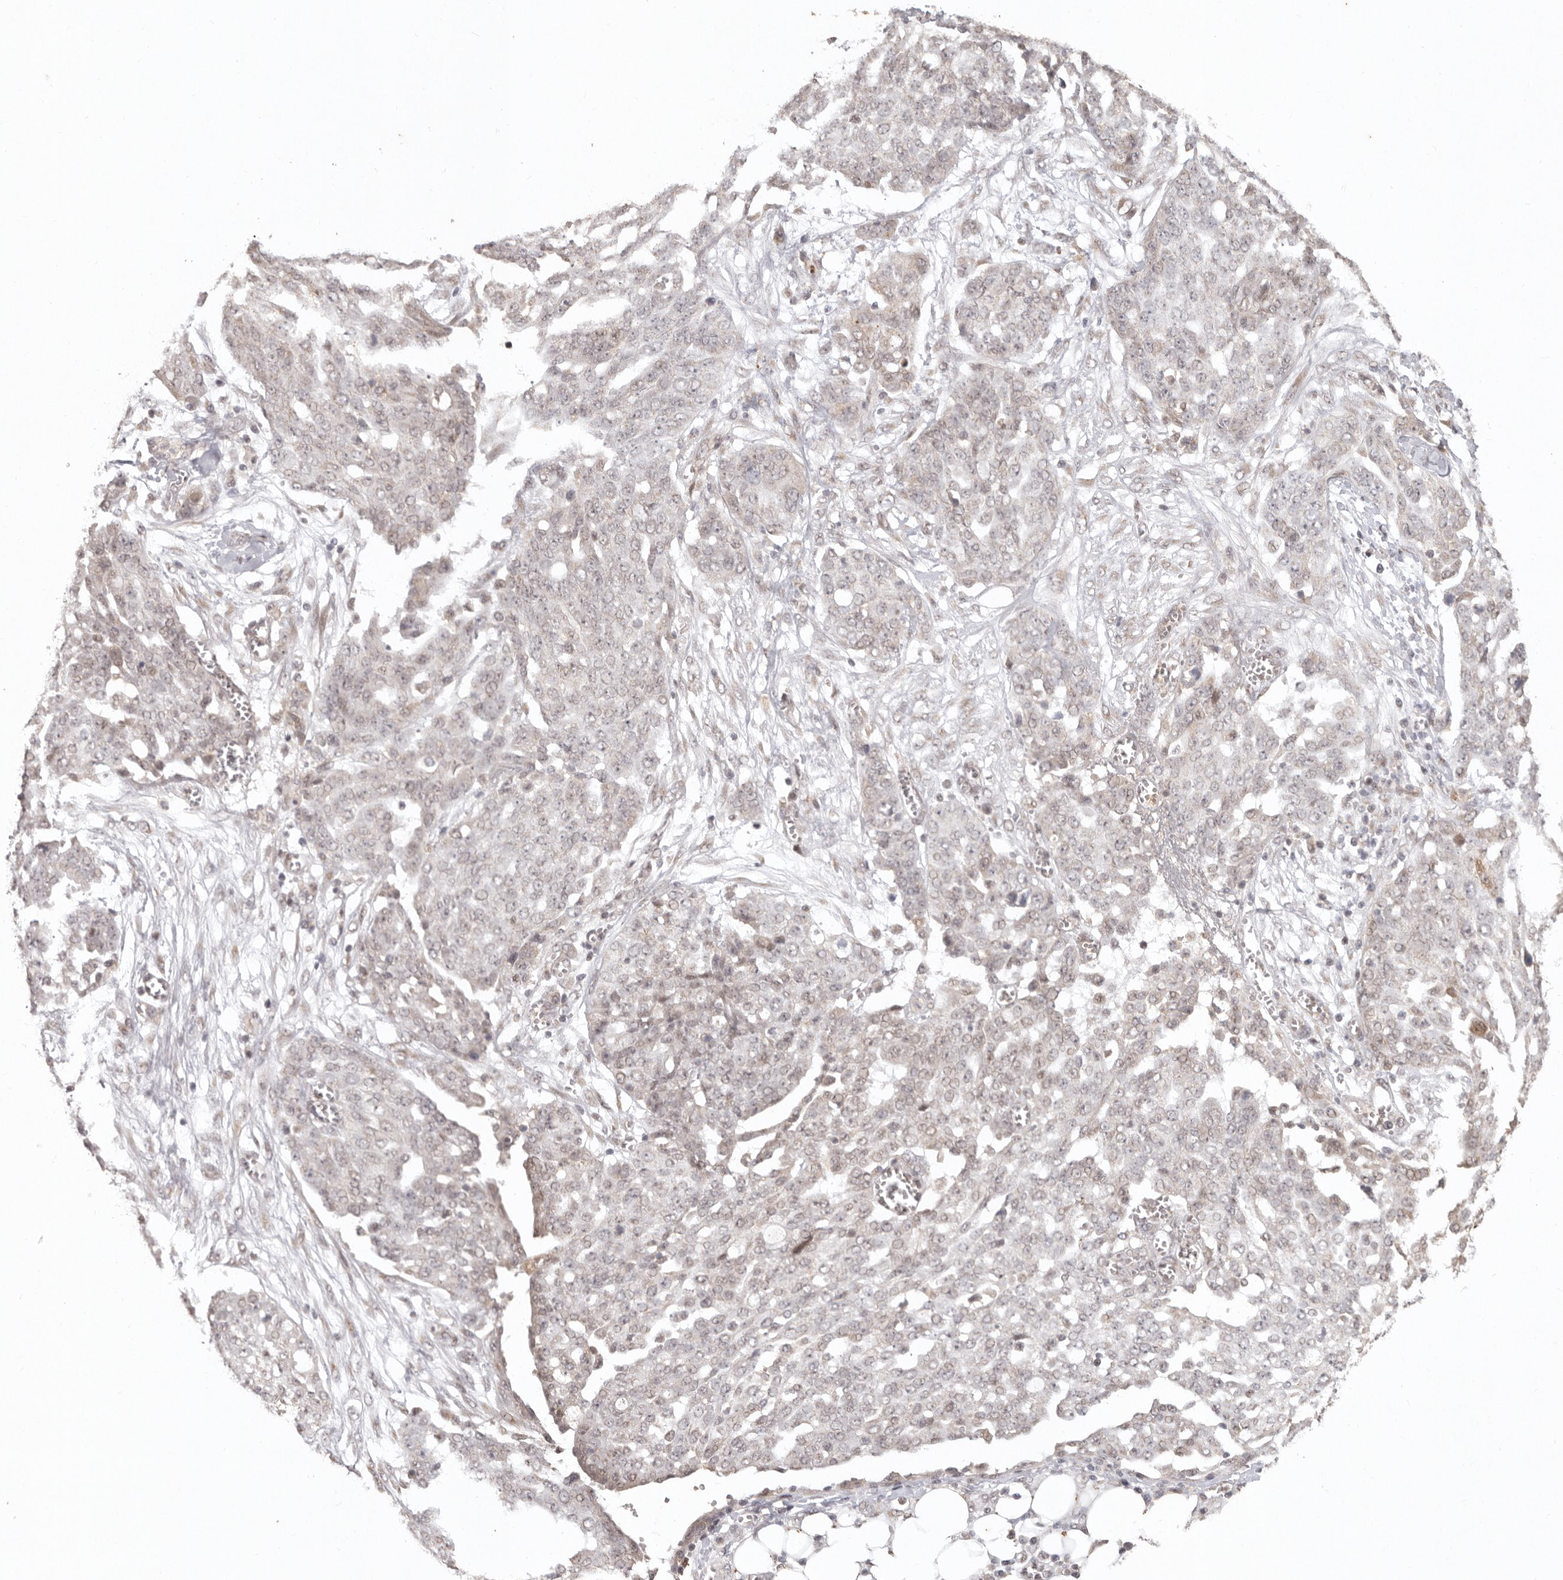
{"staining": {"intensity": "weak", "quantity": "25%-75%", "location": "nuclear"}, "tissue": "ovarian cancer", "cell_type": "Tumor cells", "image_type": "cancer", "snomed": [{"axis": "morphology", "description": "Cystadenocarcinoma, serous, NOS"}, {"axis": "topography", "description": "Soft tissue"}, {"axis": "topography", "description": "Ovary"}], "caption": "IHC histopathology image of neoplastic tissue: ovarian serous cystadenocarcinoma stained using IHC shows low levels of weak protein expression localized specifically in the nuclear of tumor cells, appearing as a nuclear brown color.", "gene": "LRRC75A", "patient": {"sex": "female", "age": 57}}